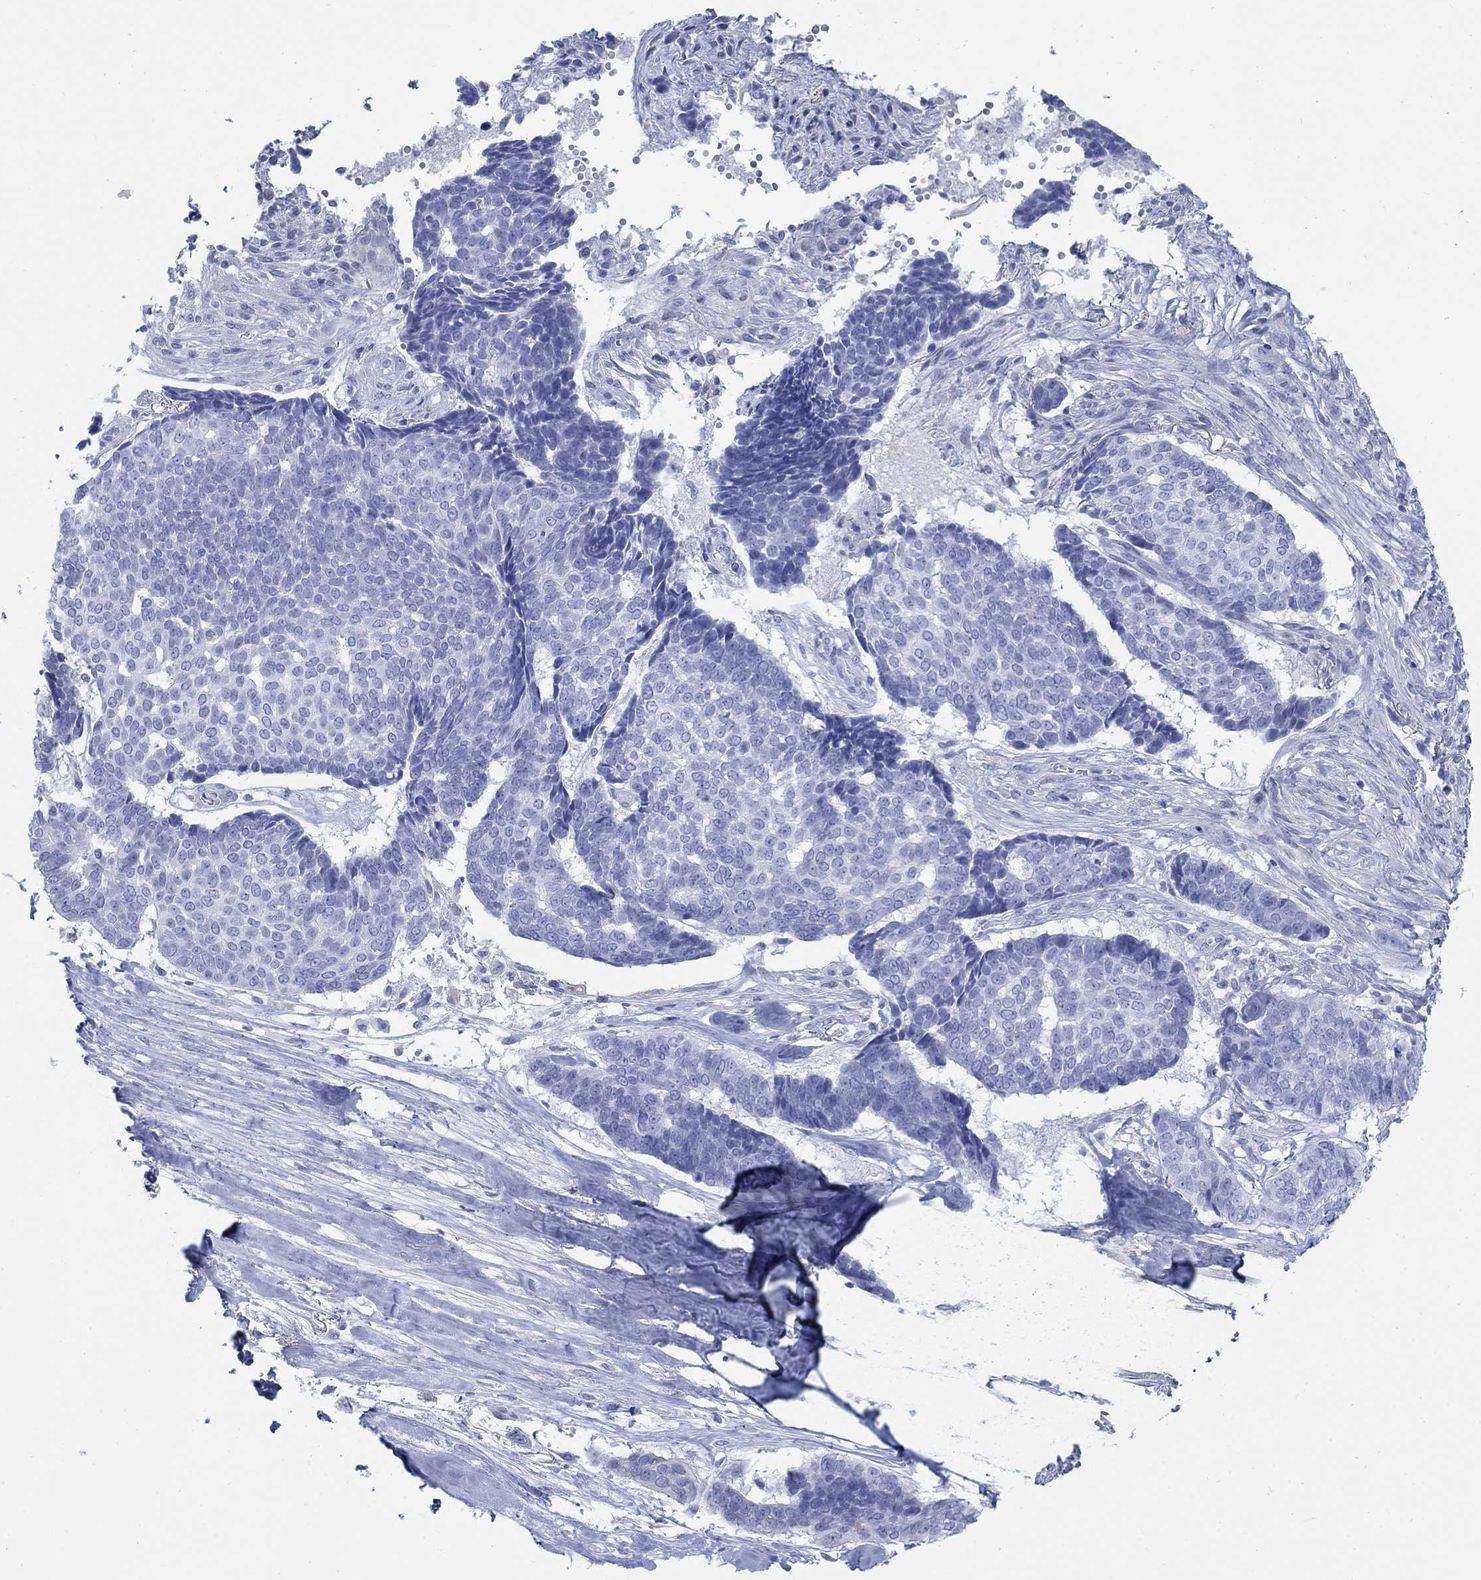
{"staining": {"intensity": "negative", "quantity": "none", "location": "none"}, "tissue": "skin cancer", "cell_type": "Tumor cells", "image_type": "cancer", "snomed": [{"axis": "morphology", "description": "Basal cell carcinoma"}, {"axis": "topography", "description": "Skin"}], "caption": "Skin cancer was stained to show a protein in brown. There is no significant staining in tumor cells. Nuclei are stained in blue.", "gene": "SCCPDH", "patient": {"sex": "male", "age": 86}}